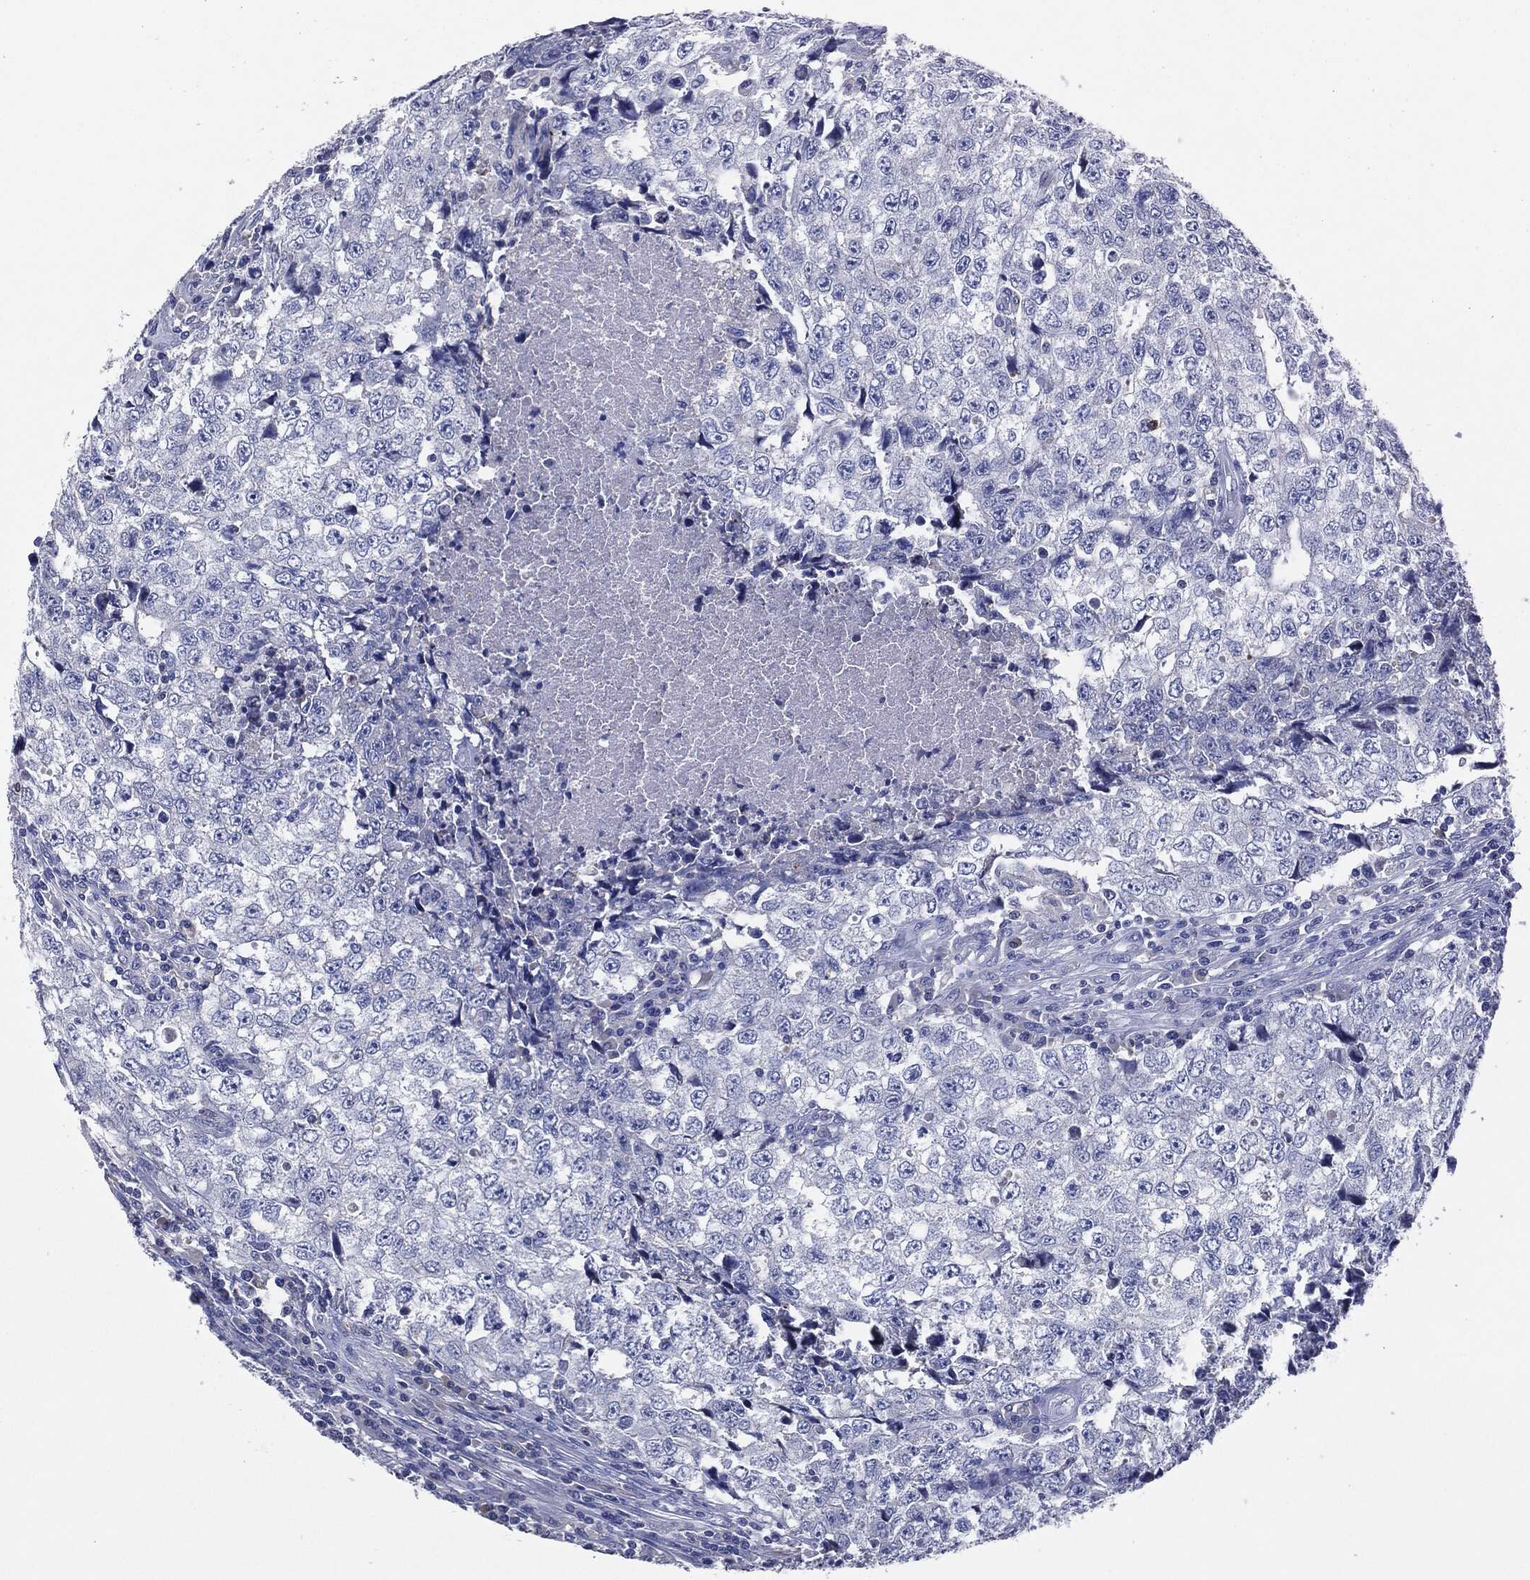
{"staining": {"intensity": "negative", "quantity": "none", "location": "none"}, "tissue": "testis cancer", "cell_type": "Tumor cells", "image_type": "cancer", "snomed": [{"axis": "morphology", "description": "Necrosis, NOS"}, {"axis": "morphology", "description": "Carcinoma, Embryonal, NOS"}, {"axis": "topography", "description": "Testis"}], "caption": "The histopathology image demonstrates no significant positivity in tumor cells of testis cancer.", "gene": "NTRK1", "patient": {"sex": "male", "age": 19}}